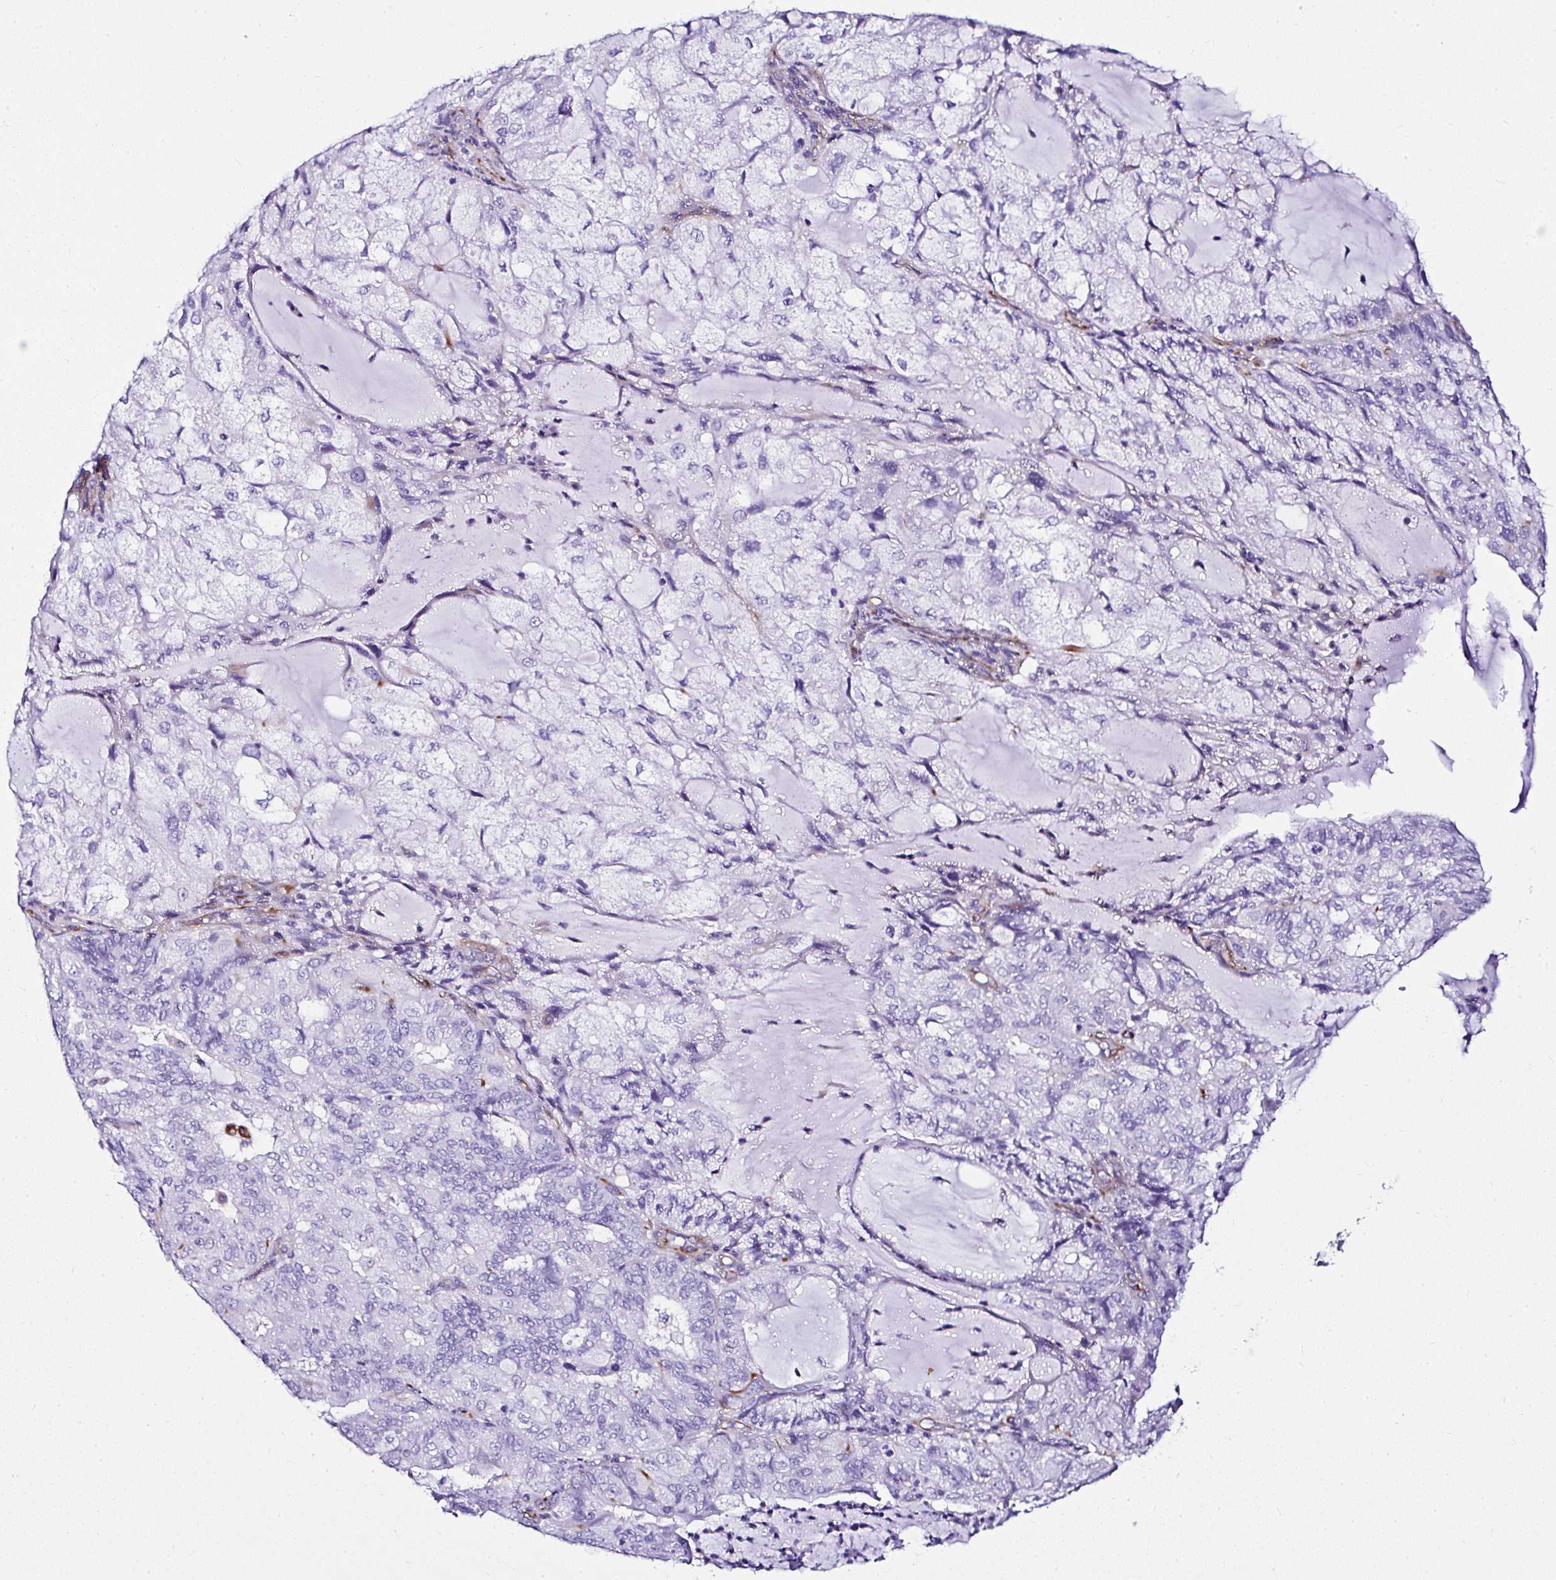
{"staining": {"intensity": "negative", "quantity": "none", "location": "none"}, "tissue": "endometrial cancer", "cell_type": "Tumor cells", "image_type": "cancer", "snomed": [{"axis": "morphology", "description": "Adenocarcinoma, NOS"}, {"axis": "topography", "description": "Endometrium"}], "caption": "A high-resolution micrograph shows immunohistochemistry (IHC) staining of endometrial cancer (adenocarcinoma), which shows no significant expression in tumor cells. (DAB (3,3'-diaminobenzidine) immunohistochemistry (IHC) visualized using brightfield microscopy, high magnification).", "gene": "DEPDC5", "patient": {"sex": "female", "age": 81}}